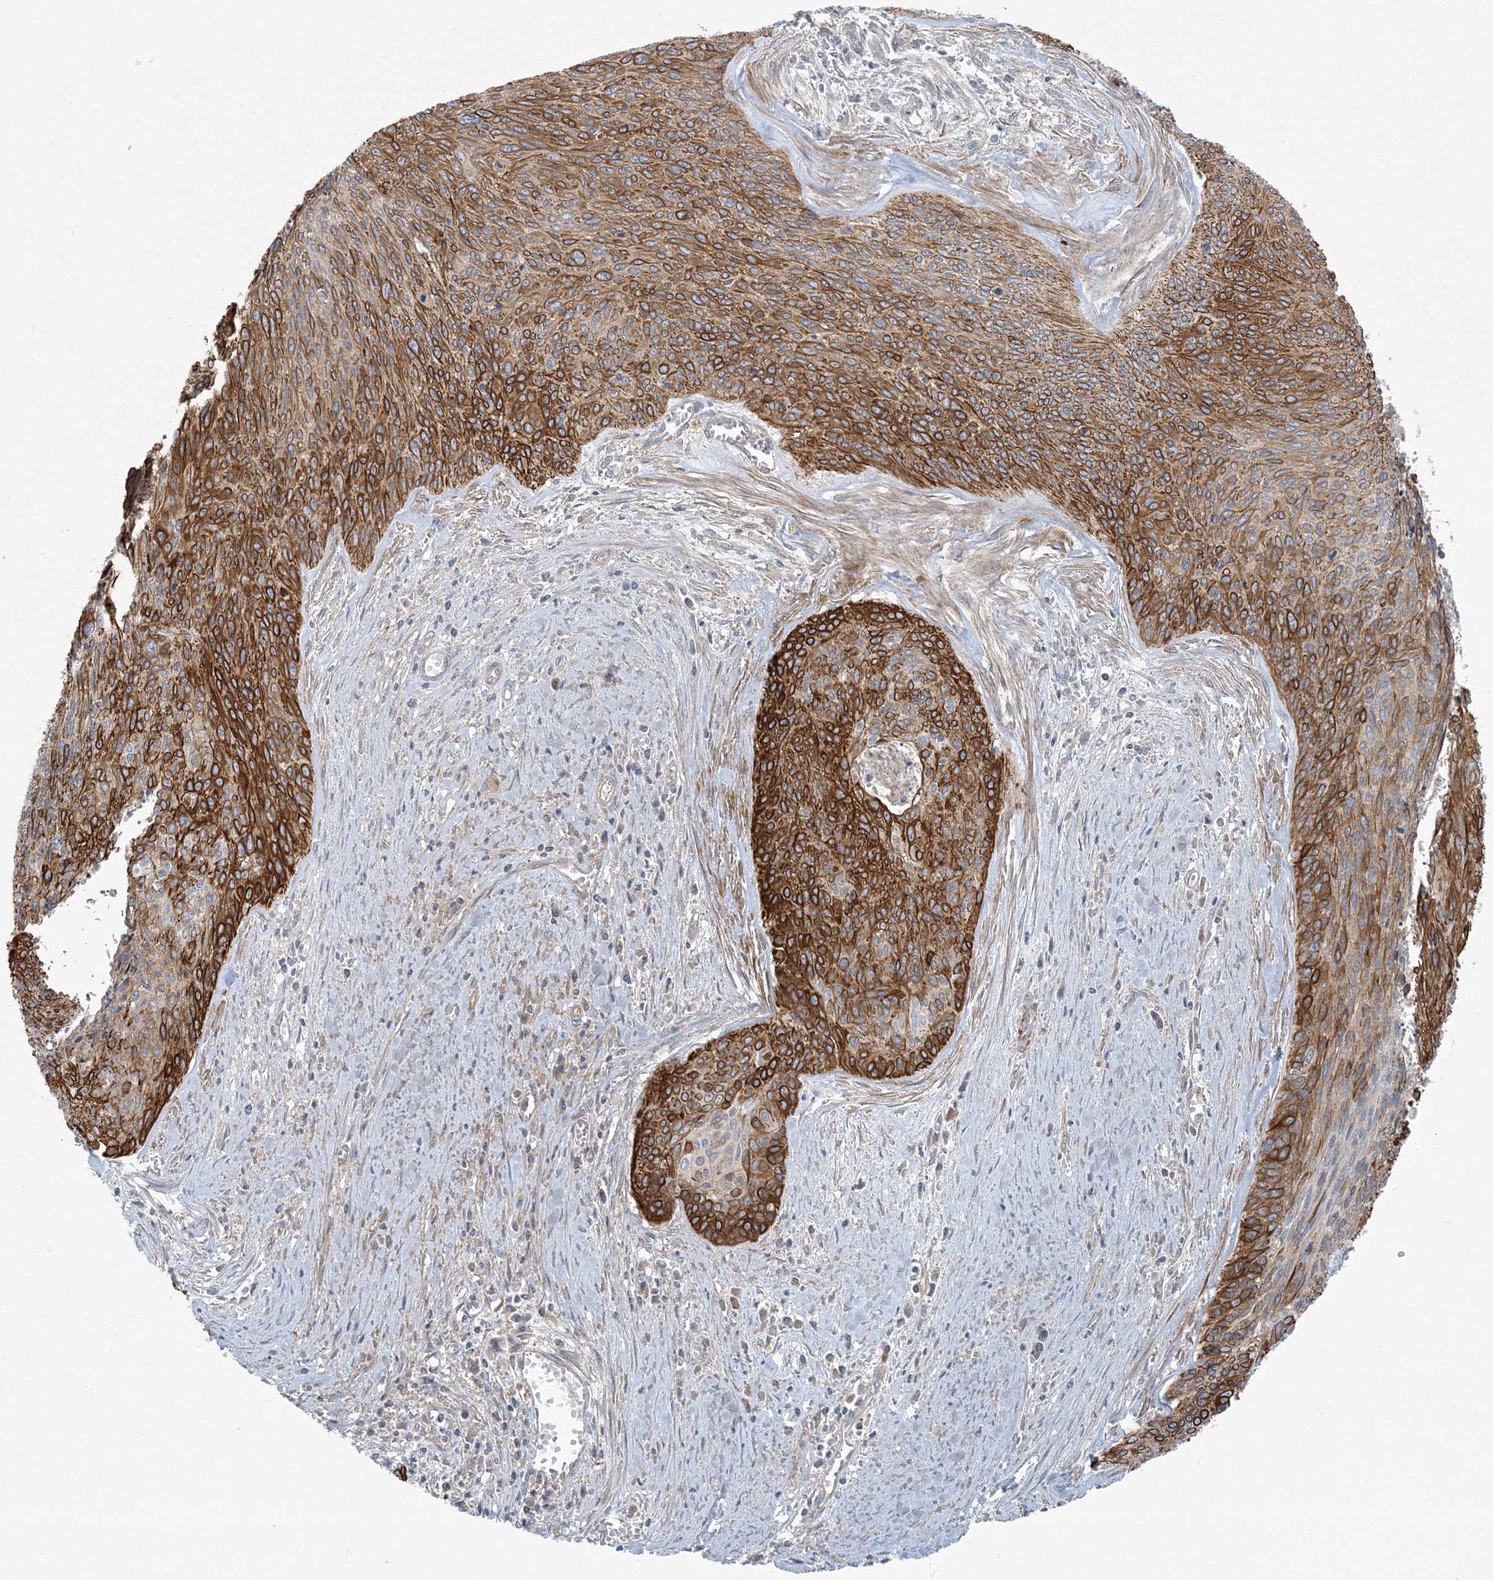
{"staining": {"intensity": "strong", "quantity": "25%-75%", "location": "cytoplasmic/membranous"}, "tissue": "cervical cancer", "cell_type": "Tumor cells", "image_type": "cancer", "snomed": [{"axis": "morphology", "description": "Squamous cell carcinoma, NOS"}, {"axis": "topography", "description": "Cervix"}], "caption": "Tumor cells reveal high levels of strong cytoplasmic/membranous staining in approximately 25%-75% of cells in cervical squamous cell carcinoma.", "gene": "PIK3R4", "patient": {"sex": "female", "age": 55}}